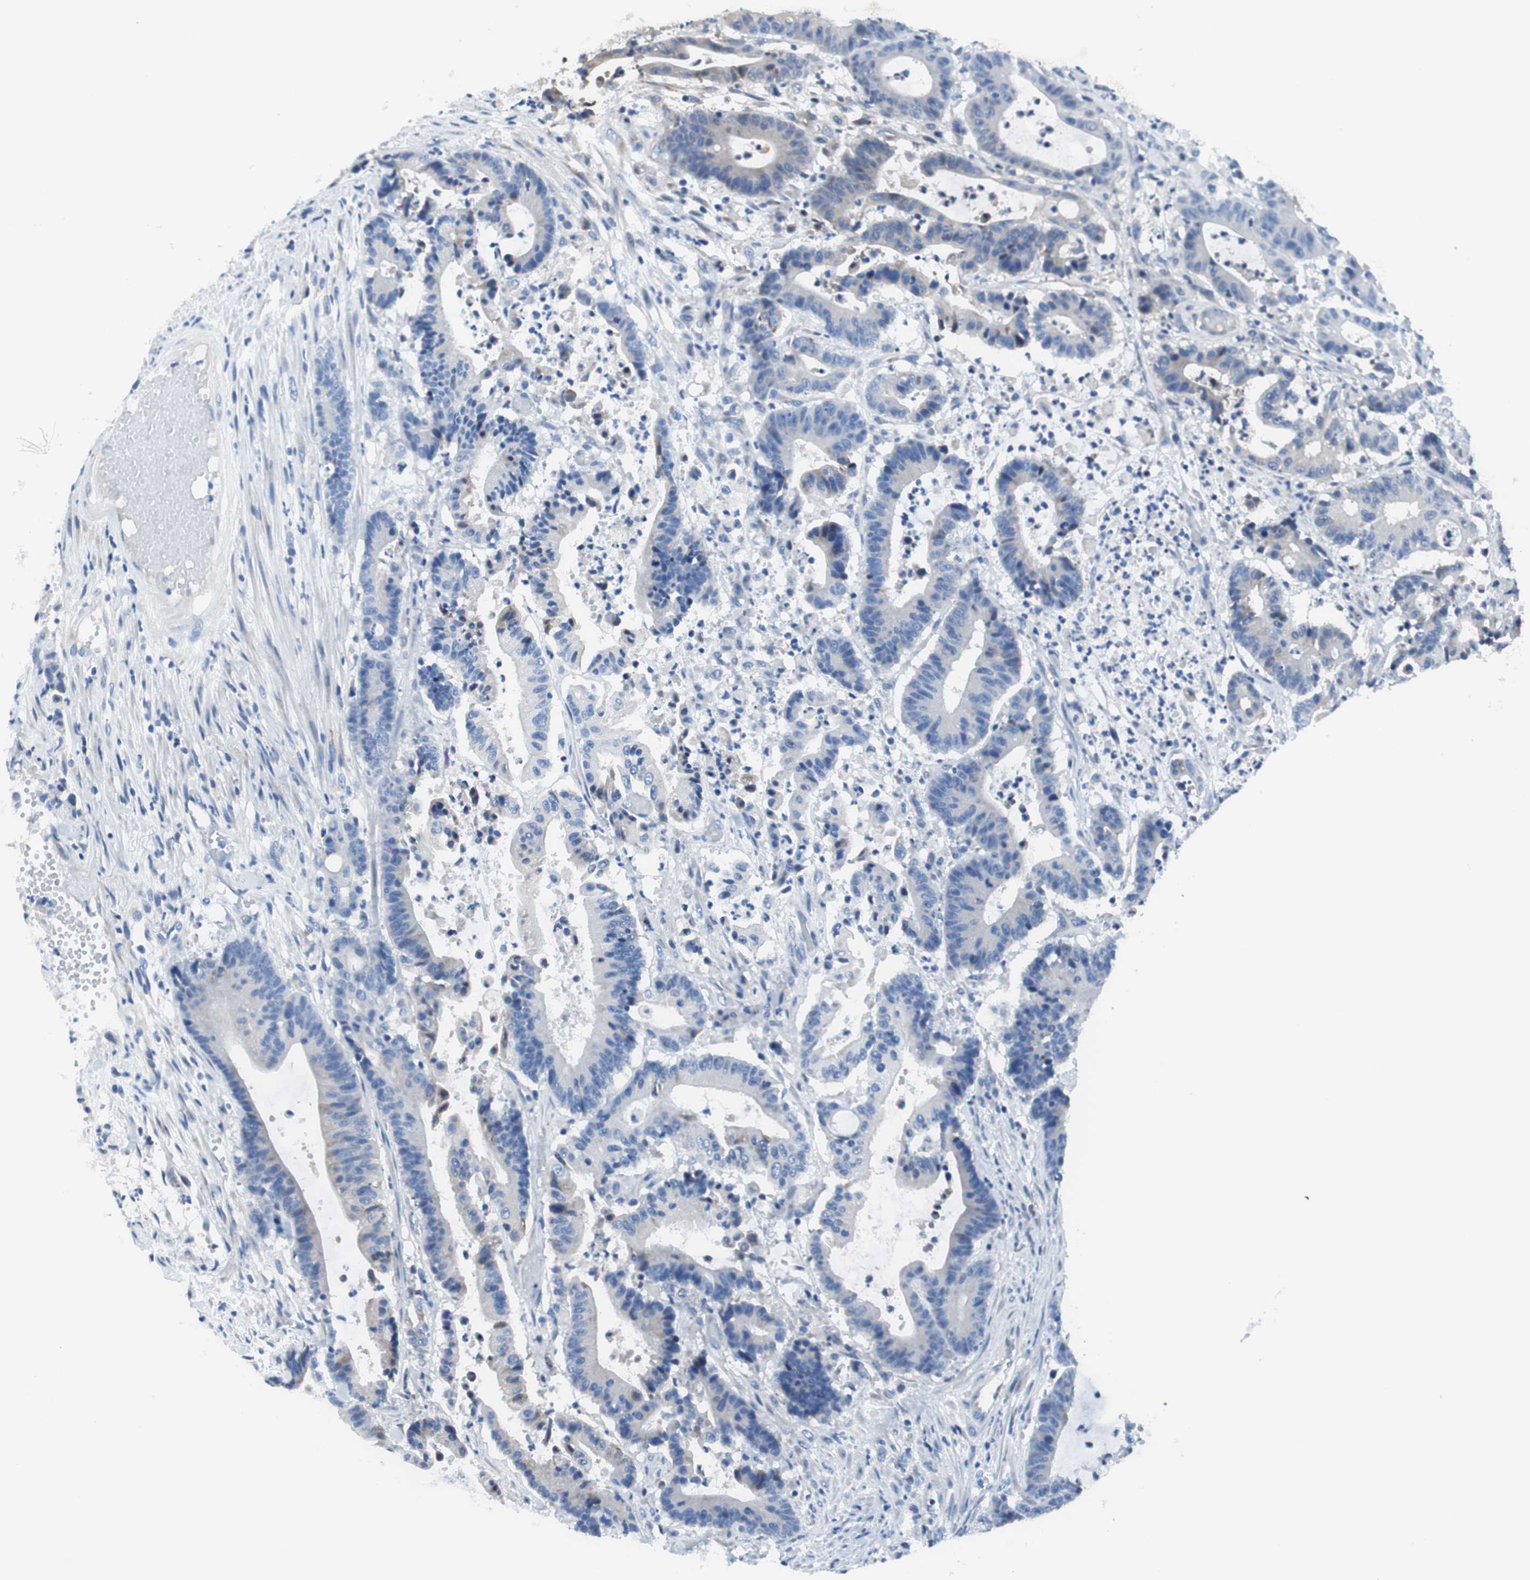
{"staining": {"intensity": "negative", "quantity": "none", "location": "none"}, "tissue": "colorectal cancer", "cell_type": "Tumor cells", "image_type": "cancer", "snomed": [{"axis": "morphology", "description": "Adenocarcinoma, NOS"}, {"axis": "topography", "description": "Colon"}], "caption": "This is a photomicrograph of immunohistochemistry (IHC) staining of colorectal adenocarcinoma, which shows no positivity in tumor cells. (Stains: DAB immunohistochemistry with hematoxylin counter stain, Microscopy: brightfield microscopy at high magnification).", "gene": "KANSL1", "patient": {"sex": "female", "age": 84}}